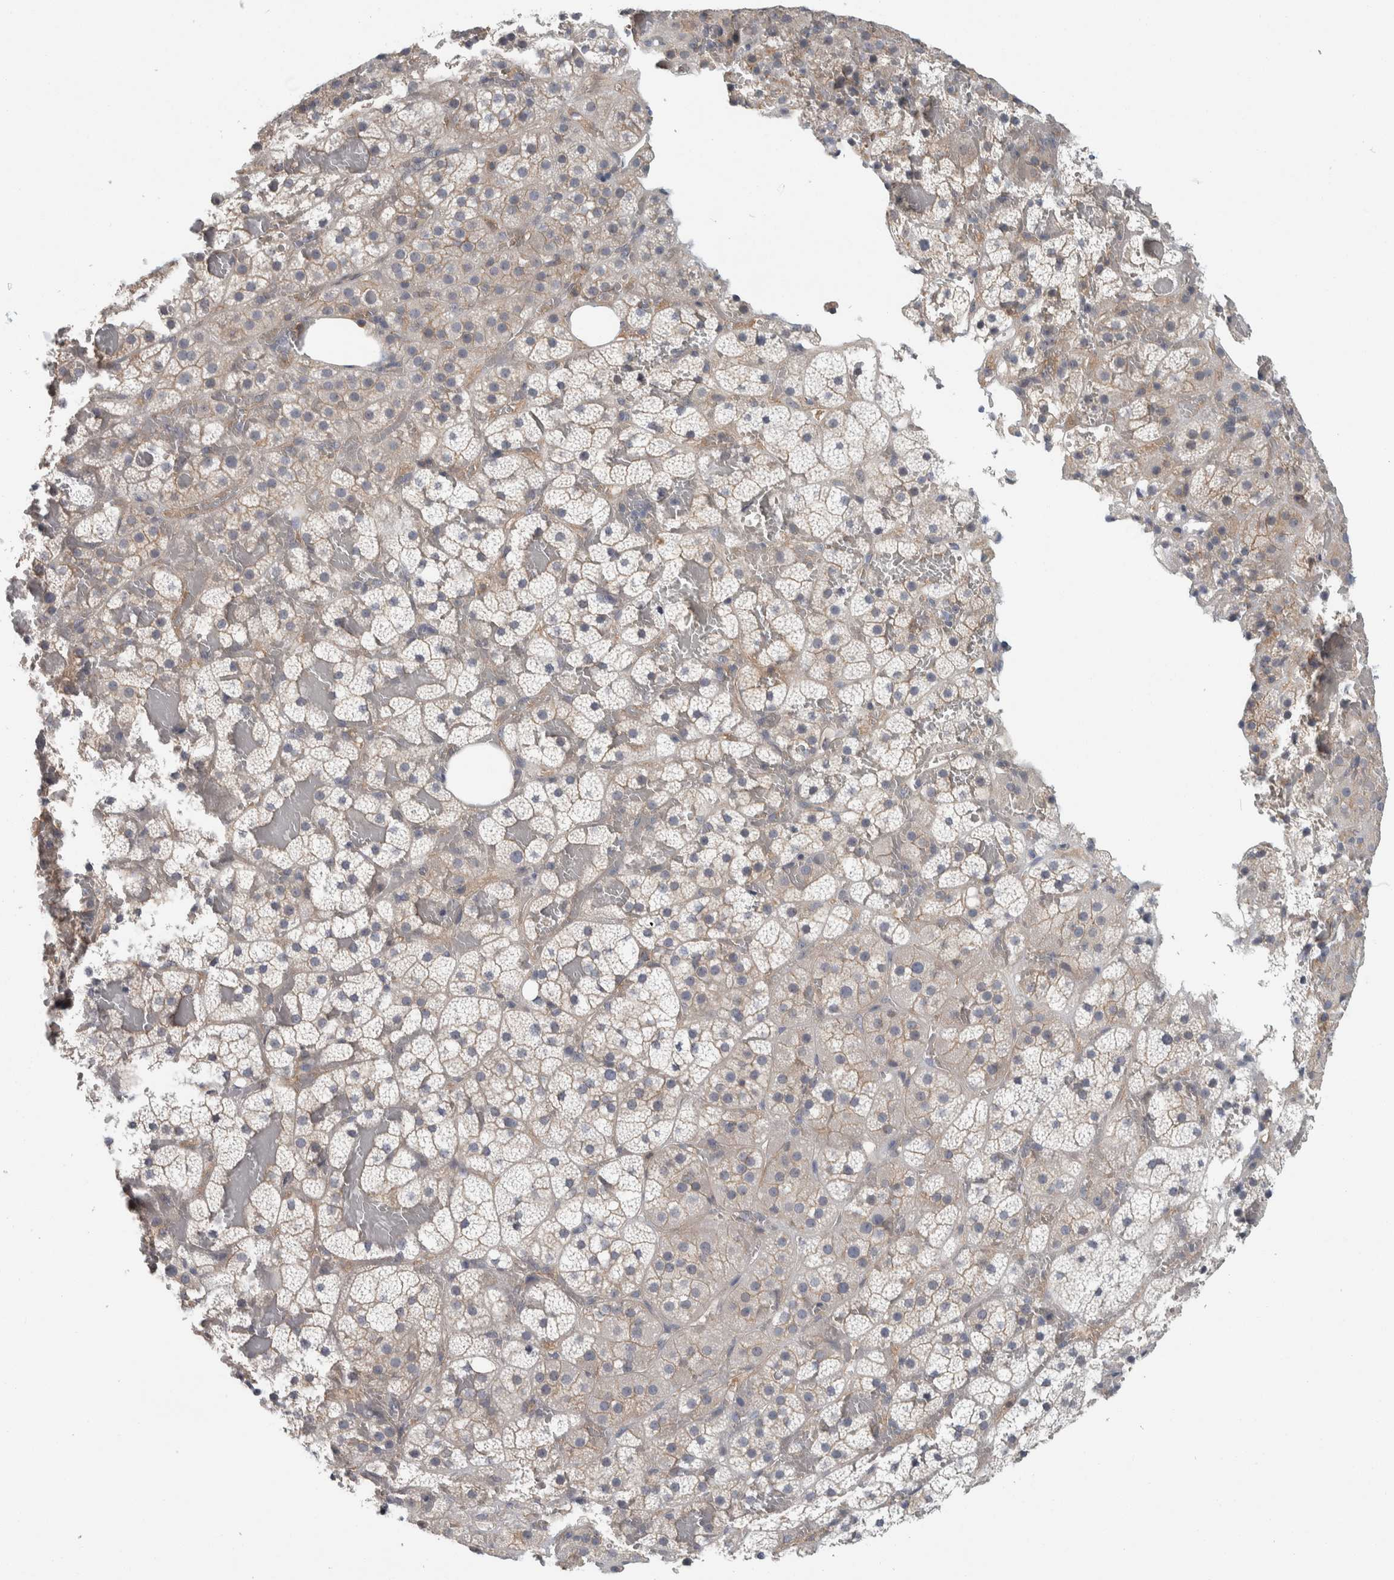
{"staining": {"intensity": "weak", "quantity": "<25%", "location": "cytoplasmic/membranous"}, "tissue": "adrenal gland", "cell_type": "Glandular cells", "image_type": "normal", "snomed": [{"axis": "morphology", "description": "Normal tissue, NOS"}, {"axis": "topography", "description": "Adrenal gland"}], "caption": "Protein analysis of normal adrenal gland reveals no significant expression in glandular cells. (IHC, brightfield microscopy, high magnification).", "gene": "KCNJ3", "patient": {"sex": "female", "age": 59}}